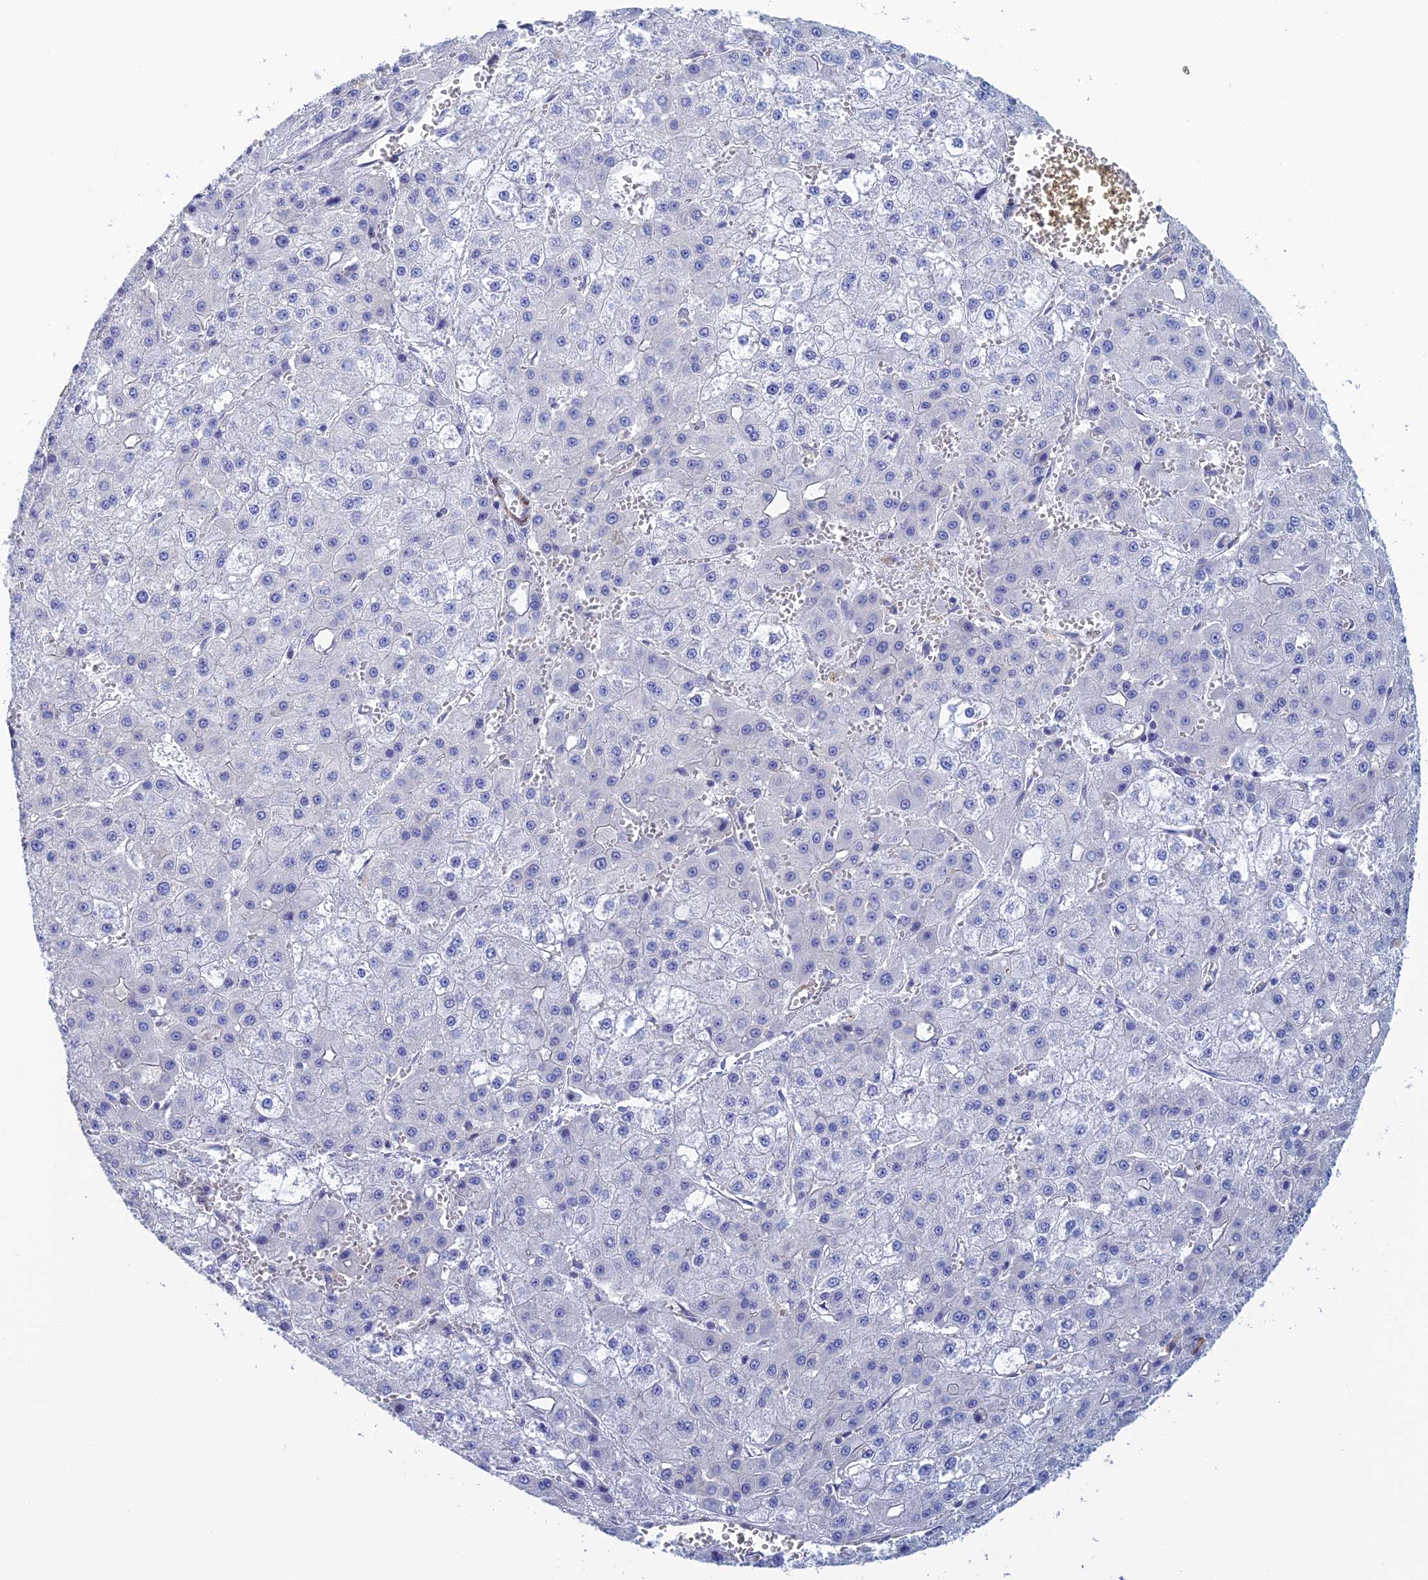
{"staining": {"intensity": "negative", "quantity": "none", "location": "none"}, "tissue": "liver cancer", "cell_type": "Tumor cells", "image_type": "cancer", "snomed": [{"axis": "morphology", "description": "Carcinoma, Hepatocellular, NOS"}, {"axis": "topography", "description": "Liver"}], "caption": "The histopathology image reveals no significant staining in tumor cells of liver hepatocellular carcinoma. The staining was performed using DAB to visualize the protein expression in brown, while the nuclei were stained in blue with hematoxylin (Magnification: 20x).", "gene": "PCDHA8", "patient": {"sex": "male", "age": 47}}